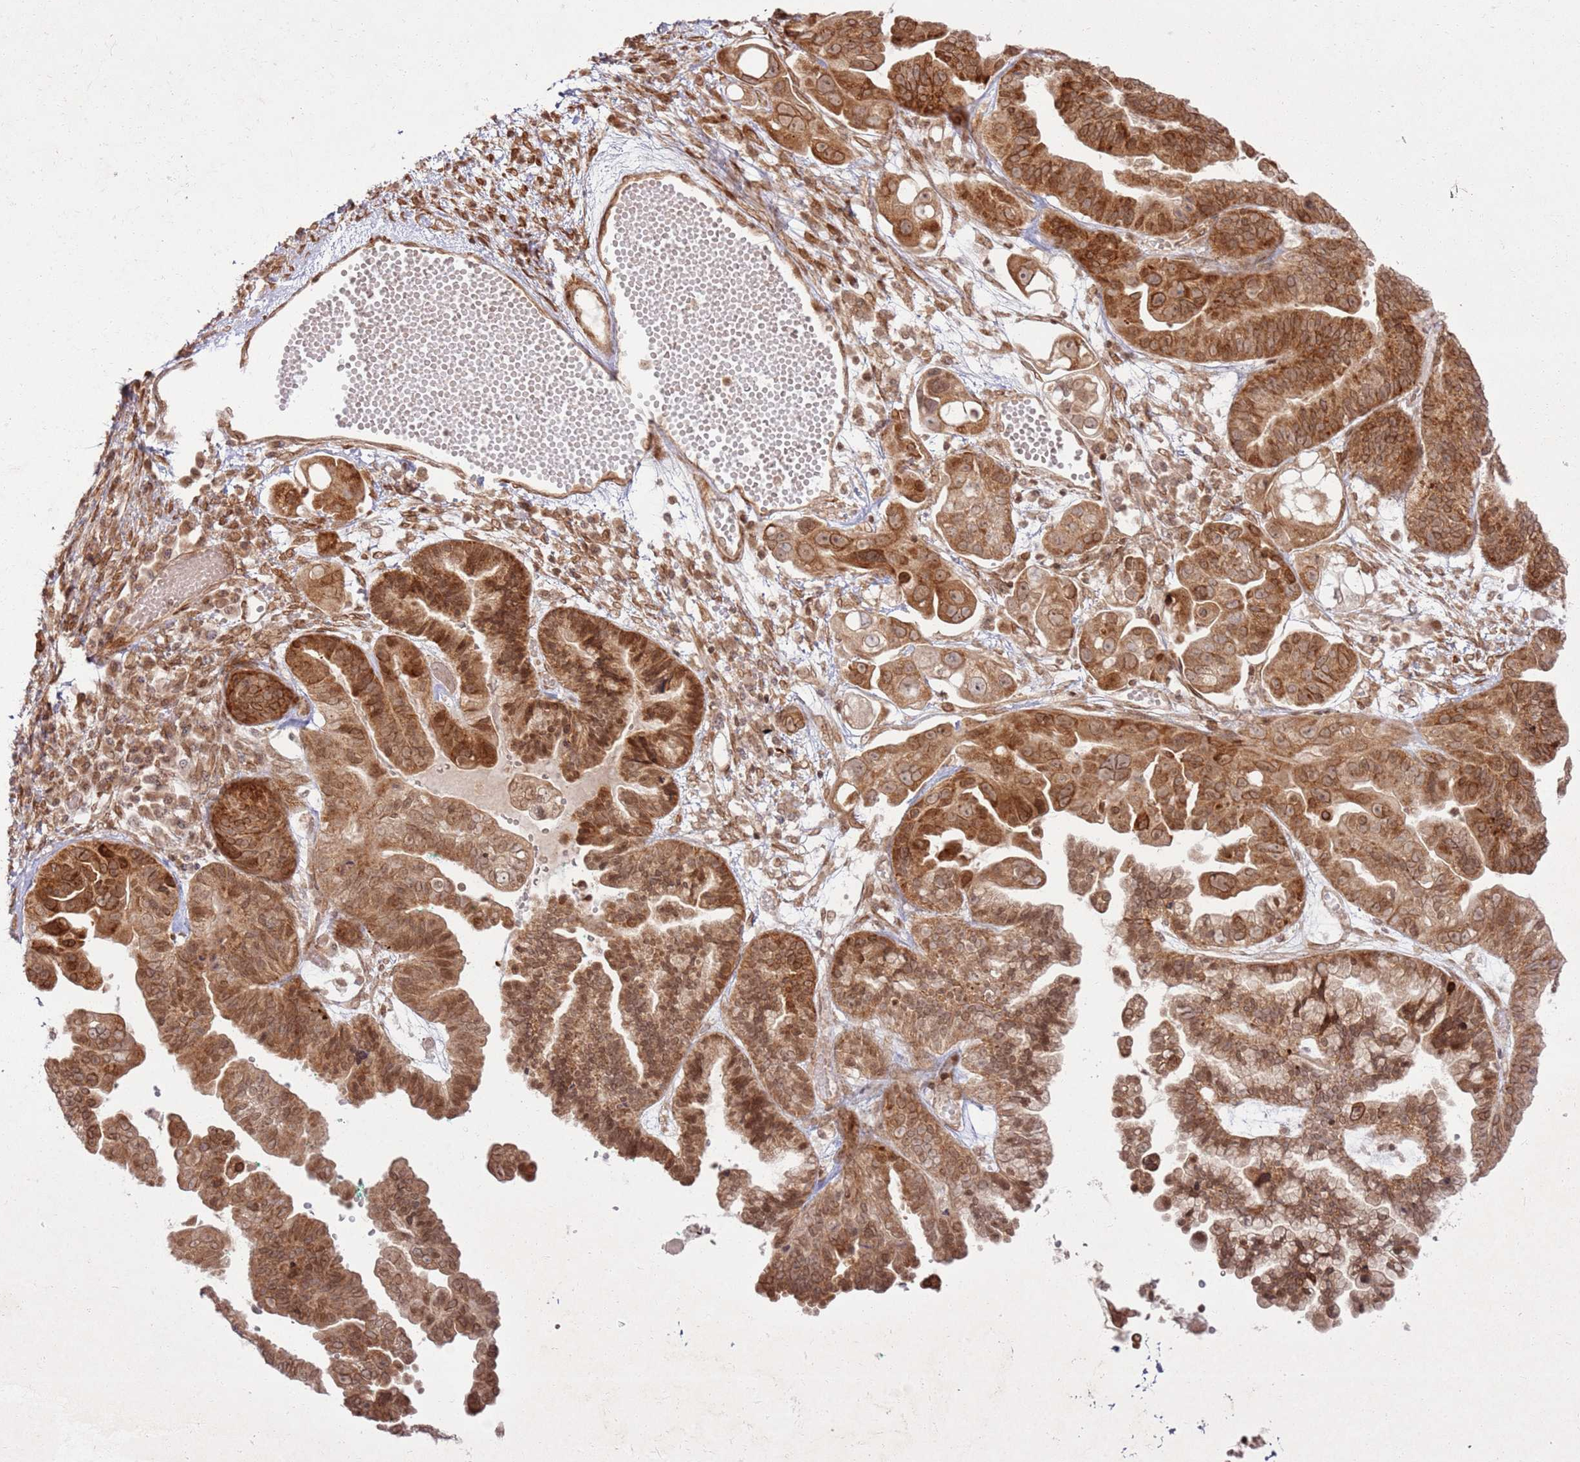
{"staining": {"intensity": "moderate", "quantity": ">75%", "location": "cytoplasmic/membranous,nuclear"}, "tissue": "ovarian cancer", "cell_type": "Tumor cells", "image_type": "cancer", "snomed": [{"axis": "morphology", "description": "Cystadenocarcinoma, serous, NOS"}, {"axis": "topography", "description": "Ovary"}], "caption": "Brown immunohistochemical staining in human ovarian cancer (serous cystadenocarcinoma) reveals moderate cytoplasmic/membranous and nuclear staining in approximately >75% of tumor cells.", "gene": "KLHL36", "patient": {"sex": "female", "age": 56}}